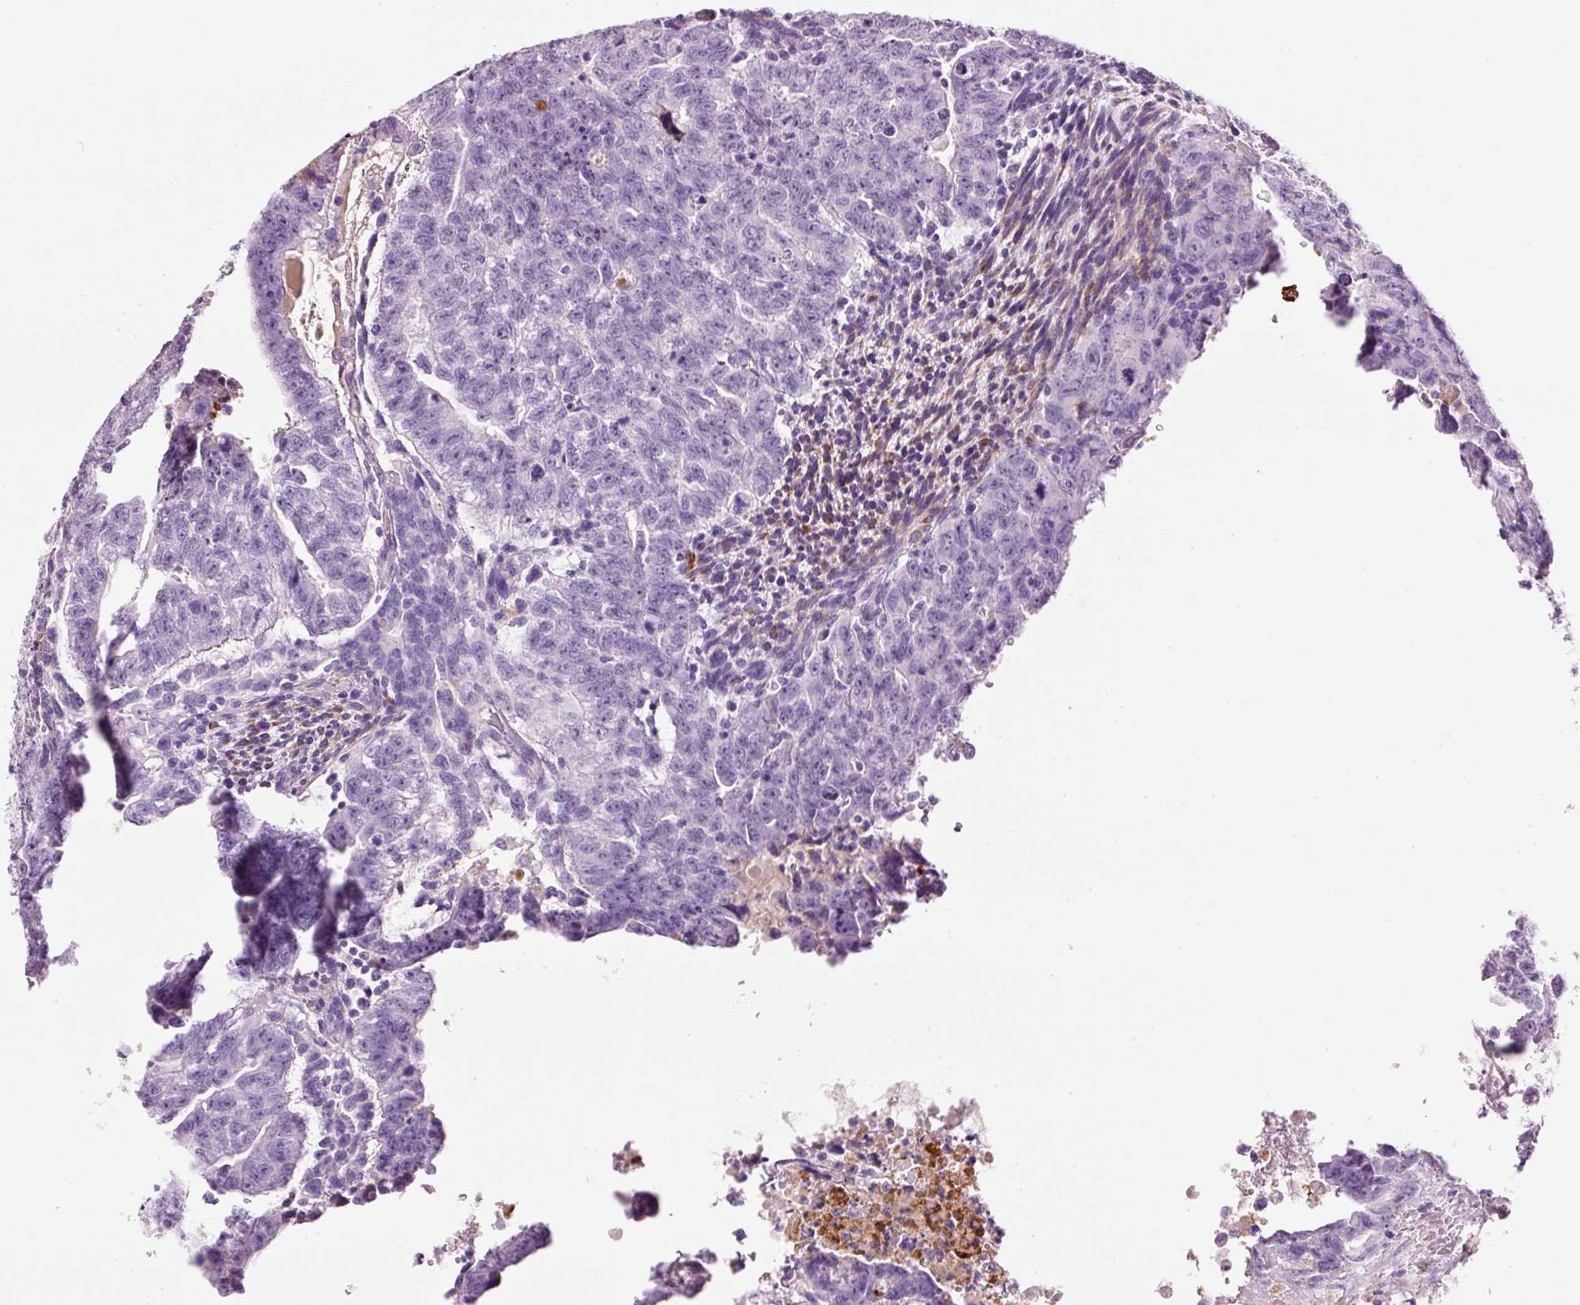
{"staining": {"intensity": "negative", "quantity": "none", "location": "none"}, "tissue": "testis cancer", "cell_type": "Tumor cells", "image_type": "cancer", "snomed": [{"axis": "morphology", "description": "Carcinoma, Embryonal, NOS"}, {"axis": "topography", "description": "Testis"}], "caption": "An image of embryonal carcinoma (testis) stained for a protein demonstrates no brown staining in tumor cells. (DAB (3,3'-diaminobenzidine) immunohistochemistry, high magnification).", "gene": "MFAP4", "patient": {"sex": "male", "age": 24}}